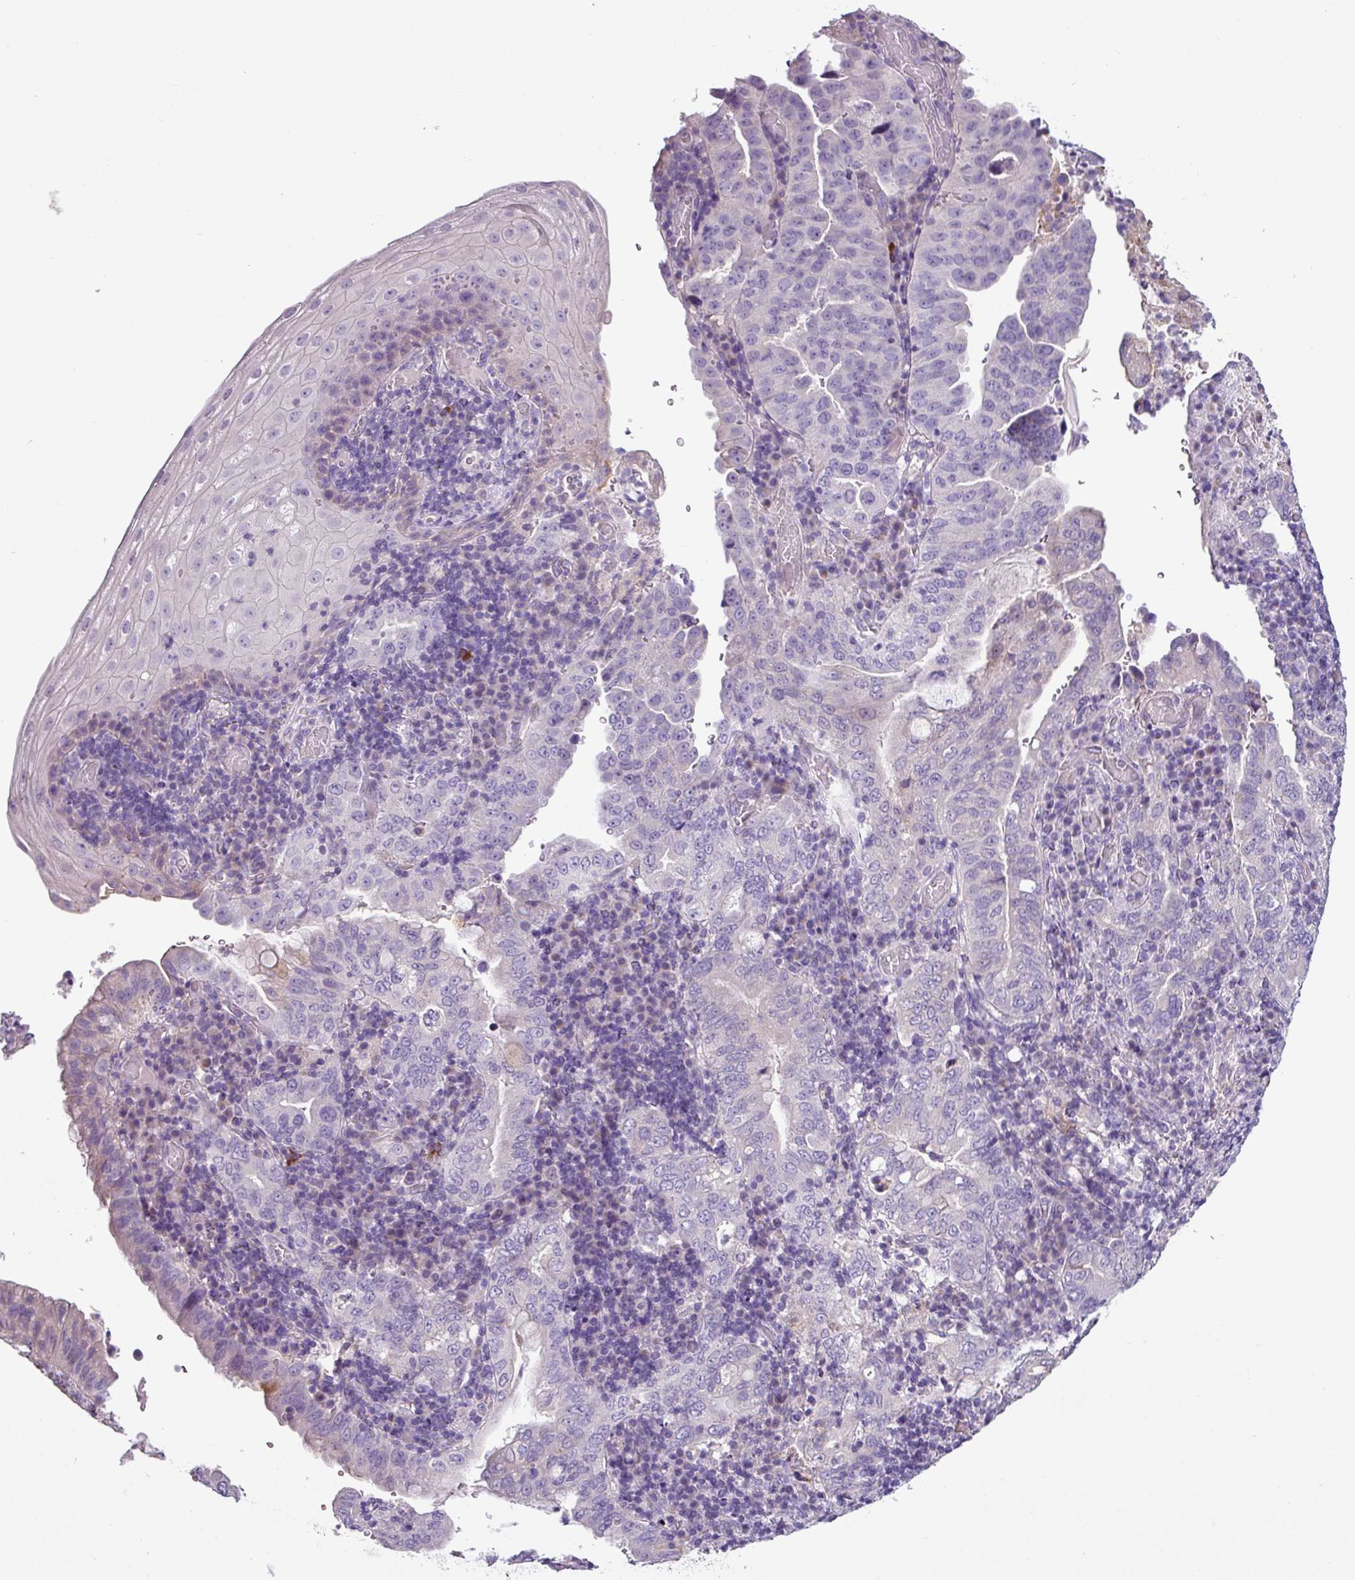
{"staining": {"intensity": "negative", "quantity": "none", "location": "none"}, "tissue": "stomach cancer", "cell_type": "Tumor cells", "image_type": "cancer", "snomed": [{"axis": "morphology", "description": "Normal tissue, NOS"}, {"axis": "morphology", "description": "Adenocarcinoma, NOS"}, {"axis": "topography", "description": "Esophagus"}, {"axis": "topography", "description": "Stomach, upper"}, {"axis": "topography", "description": "Peripheral nerve tissue"}], "caption": "Immunohistochemistry of human stomach cancer exhibits no staining in tumor cells. (Brightfield microscopy of DAB immunohistochemistry (IHC) at high magnification).", "gene": "TMEM178B", "patient": {"sex": "male", "age": 62}}